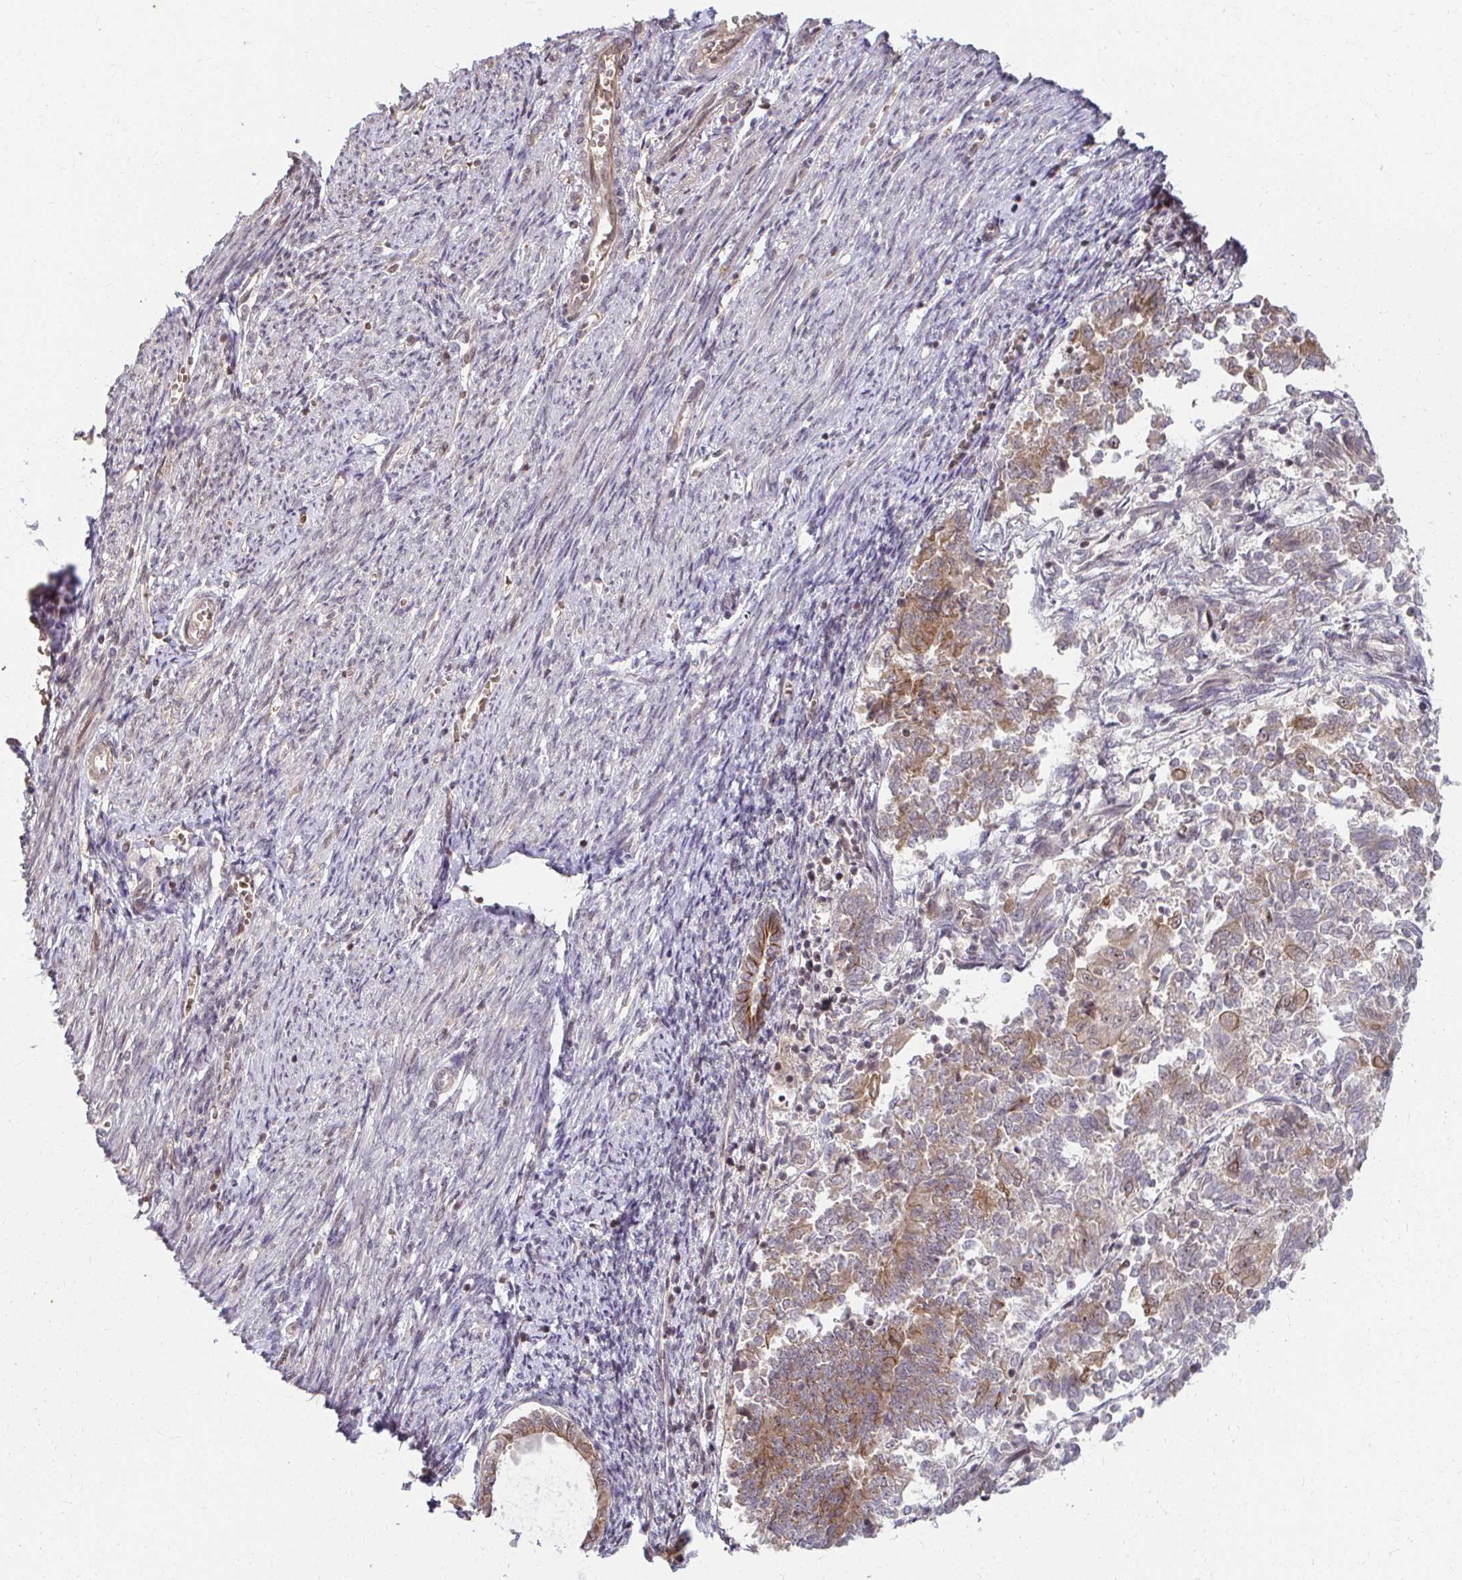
{"staining": {"intensity": "weak", "quantity": "25%-75%", "location": "cytoplasmic/membranous"}, "tissue": "endometrial cancer", "cell_type": "Tumor cells", "image_type": "cancer", "snomed": [{"axis": "morphology", "description": "Adenocarcinoma, NOS"}, {"axis": "topography", "description": "Endometrium"}], "caption": "Protein expression analysis of endometrial cancer (adenocarcinoma) reveals weak cytoplasmic/membranous expression in about 25%-75% of tumor cells.", "gene": "ANK3", "patient": {"sex": "female", "age": 65}}